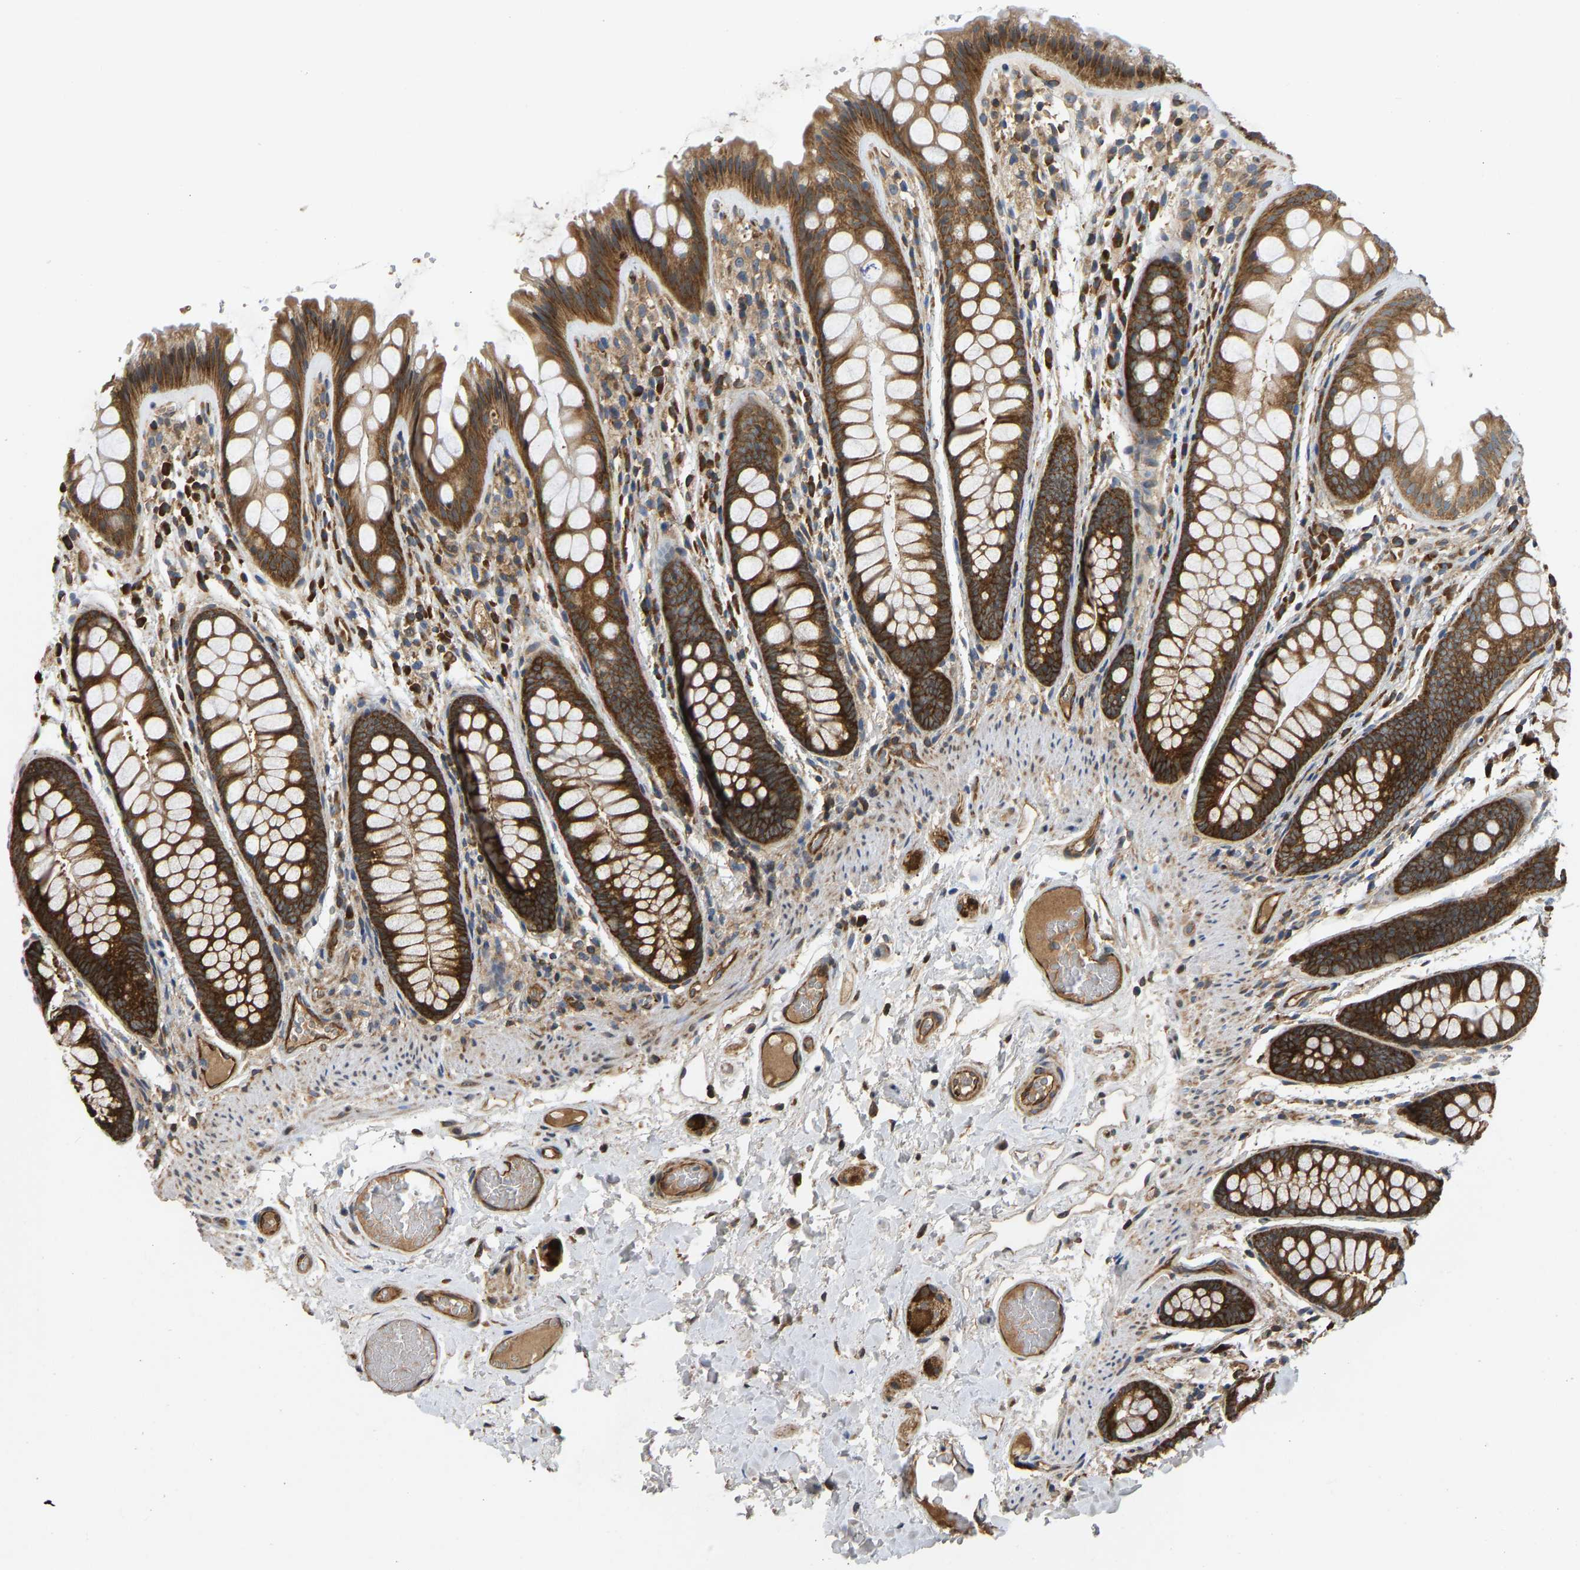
{"staining": {"intensity": "strong", "quantity": ">75%", "location": "cytoplasmic/membranous"}, "tissue": "colon", "cell_type": "Endothelial cells", "image_type": "normal", "snomed": [{"axis": "morphology", "description": "Normal tissue, NOS"}, {"axis": "topography", "description": "Colon"}], "caption": "The micrograph displays immunohistochemical staining of normal colon. There is strong cytoplasmic/membranous expression is appreciated in about >75% of endothelial cells.", "gene": "RASGRF2", "patient": {"sex": "female", "age": 56}}